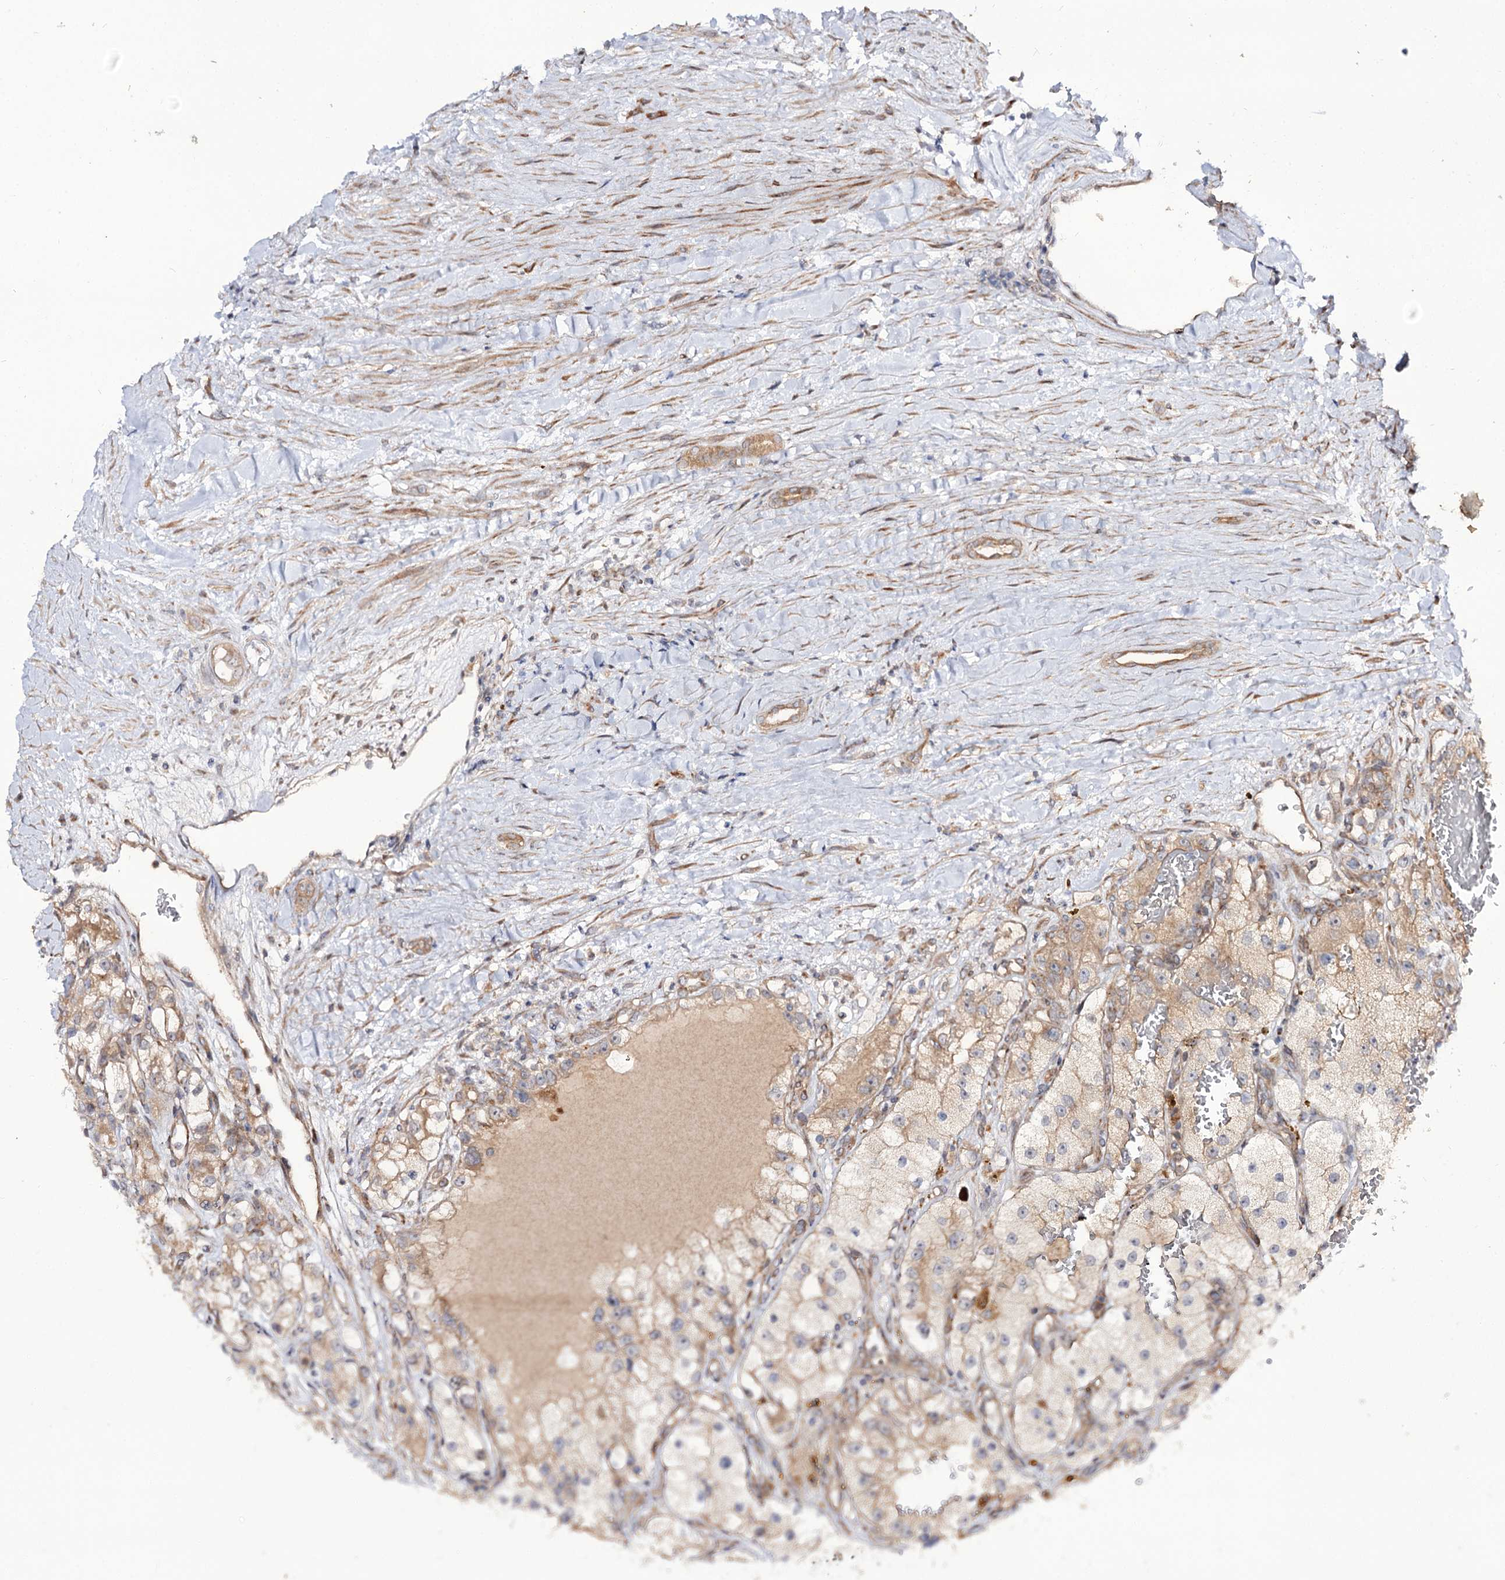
{"staining": {"intensity": "moderate", "quantity": ">75%", "location": "cytoplasmic/membranous"}, "tissue": "renal cancer", "cell_type": "Tumor cells", "image_type": "cancer", "snomed": [{"axis": "morphology", "description": "Adenocarcinoma, NOS"}, {"axis": "topography", "description": "Kidney"}], "caption": "Immunohistochemical staining of renal cancer (adenocarcinoma) exhibits moderate cytoplasmic/membranous protein expression in about >75% of tumor cells. Nuclei are stained in blue.", "gene": "C11orf80", "patient": {"sex": "female", "age": 57}}